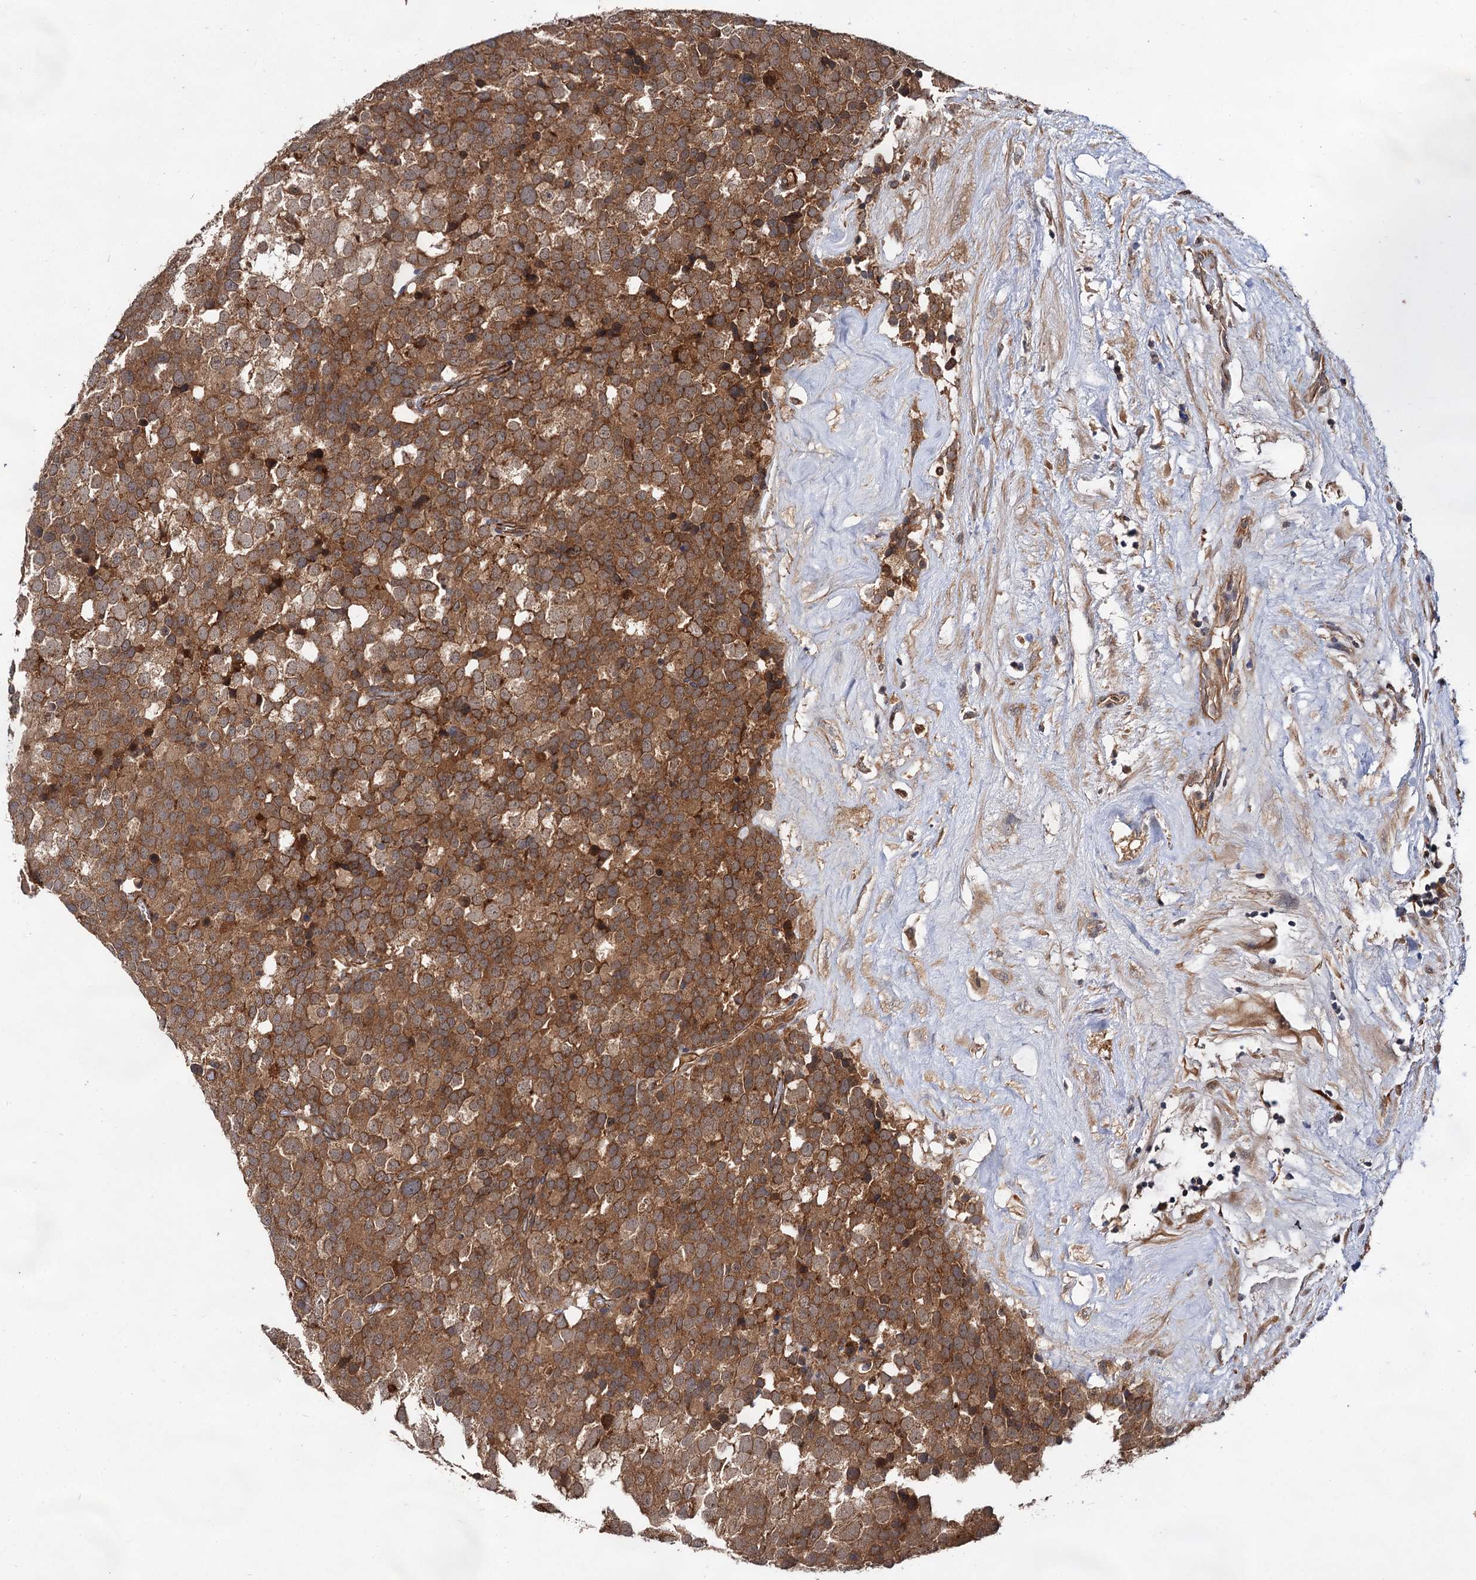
{"staining": {"intensity": "moderate", "quantity": ">75%", "location": "cytoplasmic/membranous"}, "tissue": "testis cancer", "cell_type": "Tumor cells", "image_type": "cancer", "snomed": [{"axis": "morphology", "description": "Seminoma, NOS"}, {"axis": "topography", "description": "Testis"}], "caption": "A micrograph showing moderate cytoplasmic/membranous staining in about >75% of tumor cells in testis seminoma, as visualized by brown immunohistochemical staining.", "gene": "TEX9", "patient": {"sex": "male", "age": 71}}